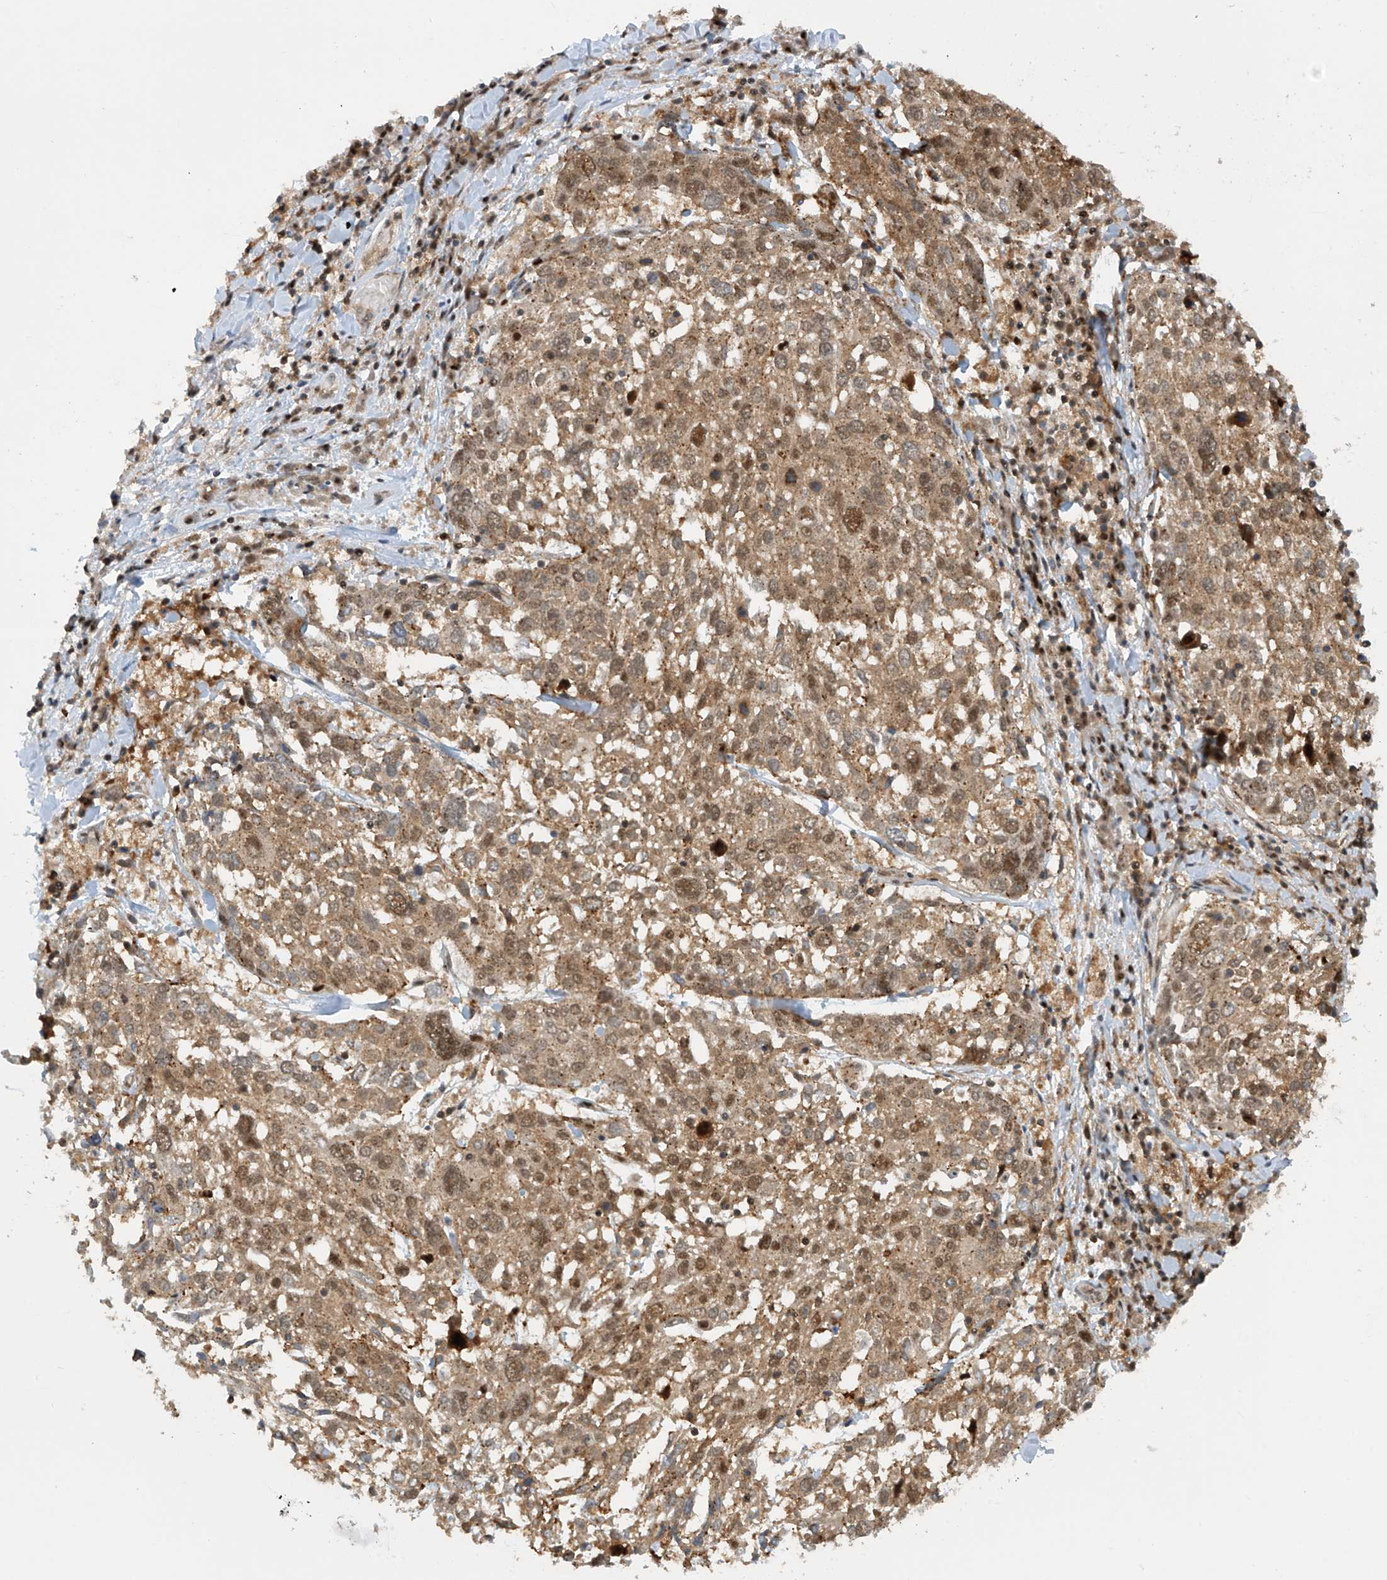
{"staining": {"intensity": "moderate", "quantity": ">75%", "location": "cytoplasmic/membranous,nuclear"}, "tissue": "lung cancer", "cell_type": "Tumor cells", "image_type": "cancer", "snomed": [{"axis": "morphology", "description": "Squamous cell carcinoma, NOS"}, {"axis": "topography", "description": "Lung"}], "caption": "Moderate cytoplasmic/membranous and nuclear protein positivity is appreciated in about >75% of tumor cells in lung cancer (squamous cell carcinoma).", "gene": "LAGE3", "patient": {"sex": "male", "age": 65}}